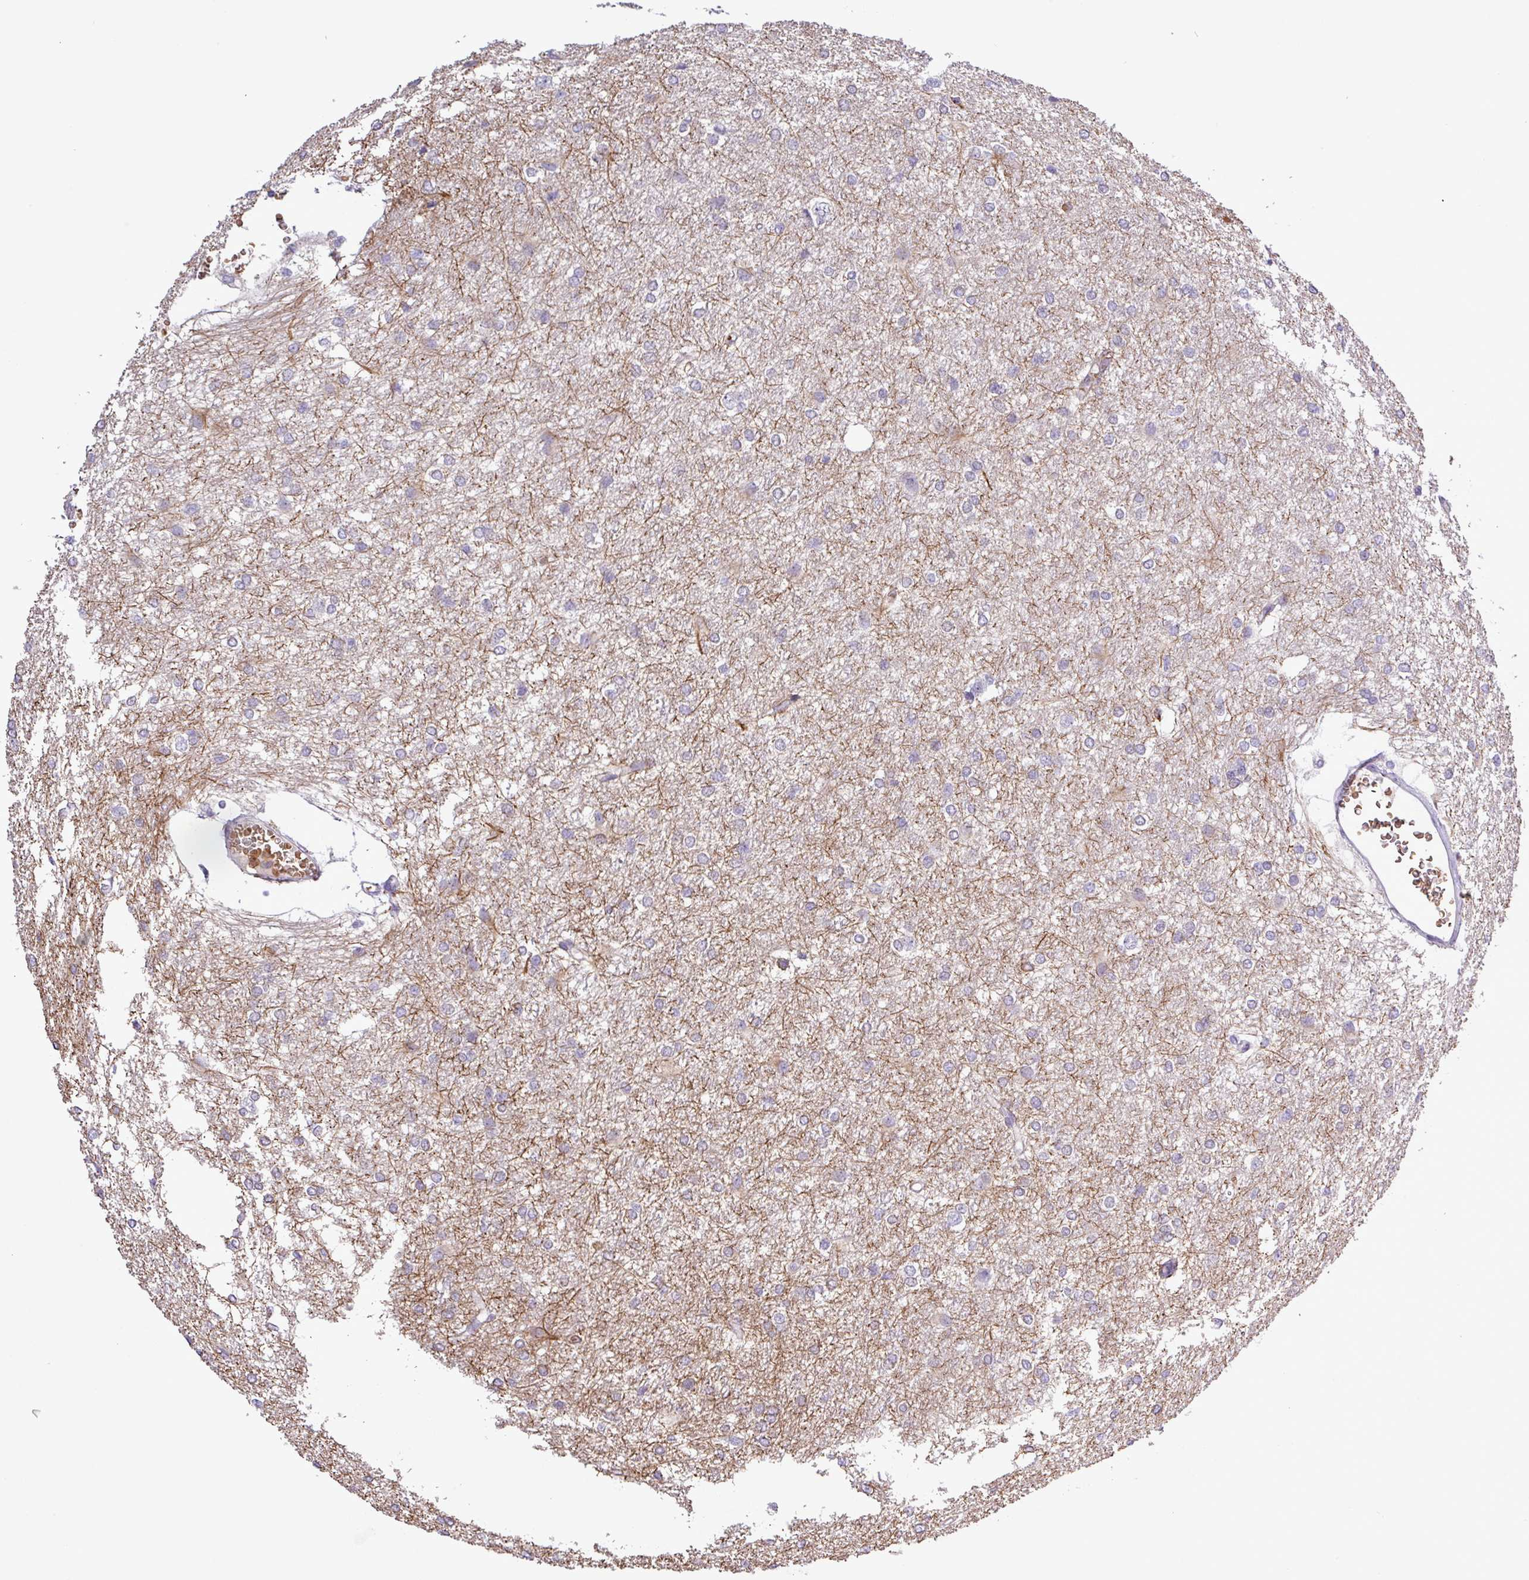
{"staining": {"intensity": "negative", "quantity": "none", "location": "none"}, "tissue": "glioma", "cell_type": "Tumor cells", "image_type": "cancer", "snomed": [{"axis": "morphology", "description": "Glioma, malignant, High grade"}, {"axis": "topography", "description": "Brain"}], "caption": "Tumor cells show no significant staining in glioma.", "gene": "MGAT4B", "patient": {"sex": "female", "age": 50}}